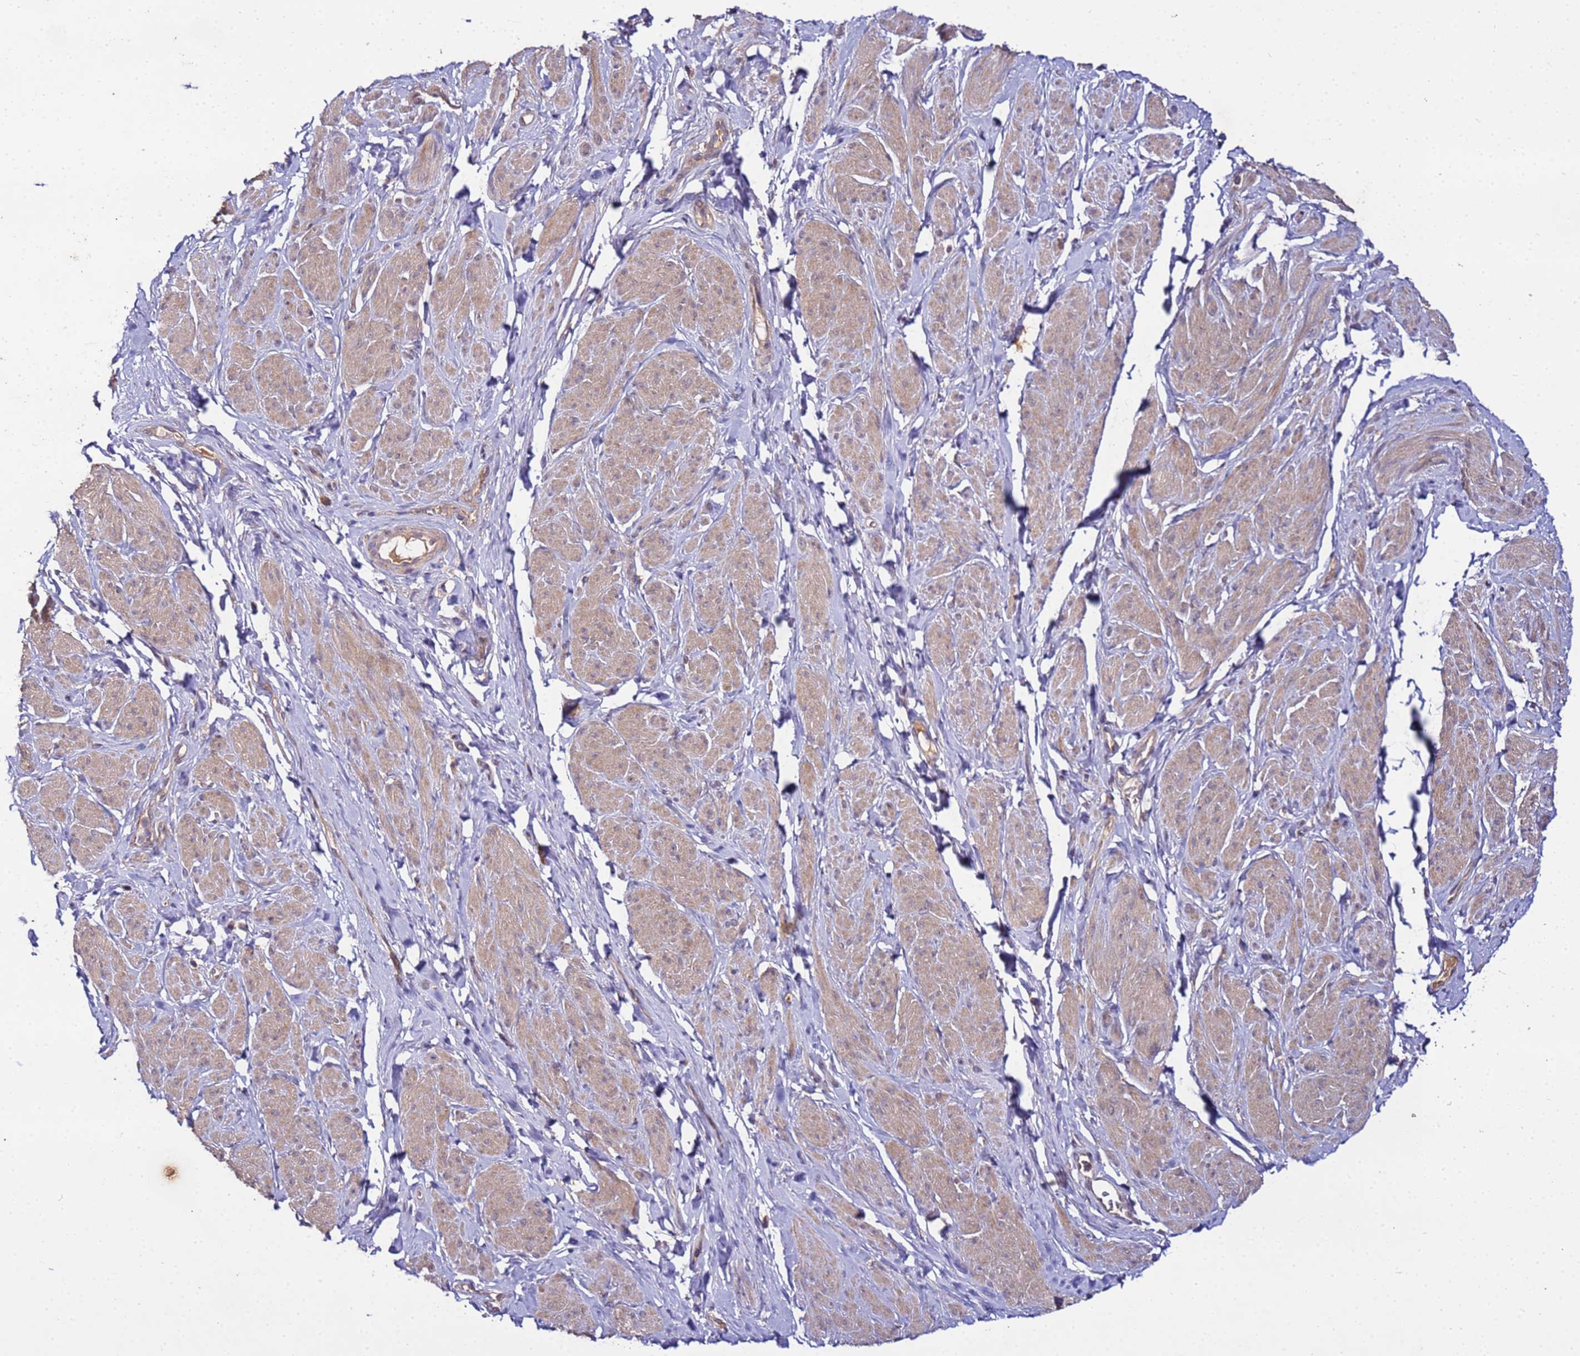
{"staining": {"intensity": "weak", "quantity": "25%-75%", "location": "cytoplasmic/membranous"}, "tissue": "smooth muscle", "cell_type": "Smooth muscle cells", "image_type": "normal", "snomed": [{"axis": "morphology", "description": "Normal tissue, NOS"}, {"axis": "topography", "description": "Smooth muscle"}, {"axis": "topography", "description": "Peripheral nerve tissue"}], "caption": "Smooth muscle stained for a protein reveals weak cytoplasmic/membranous positivity in smooth muscle cells. The staining is performed using DAB (3,3'-diaminobenzidine) brown chromogen to label protein expression. The nuclei are counter-stained blue using hematoxylin.", "gene": "GSPT2", "patient": {"sex": "male", "age": 69}}